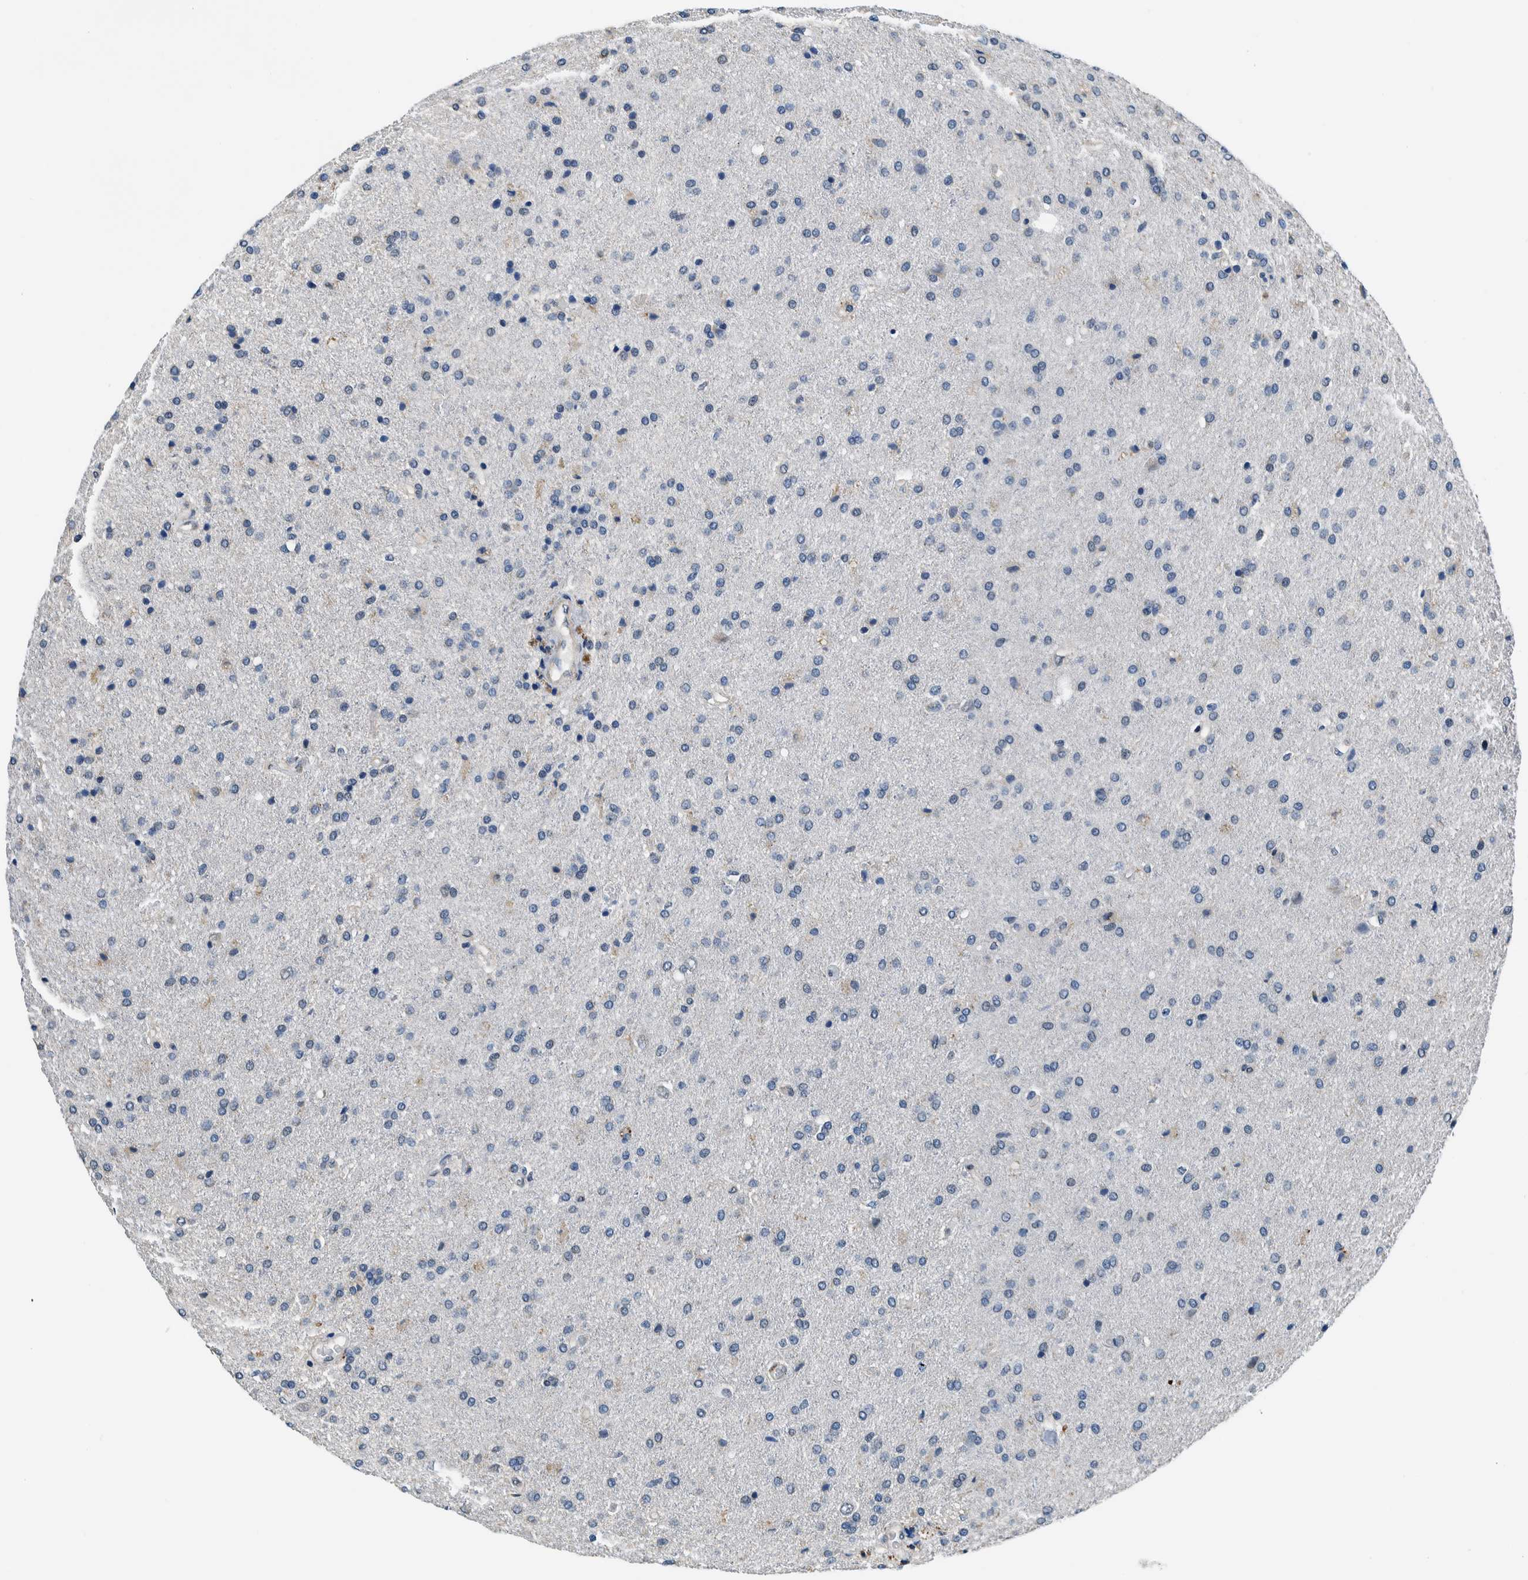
{"staining": {"intensity": "negative", "quantity": "none", "location": "none"}, "tissue": "glioma", "cell_type": "Tumor cells", "image_type": "cancer", "snomed": [{"axis": "morphology", "description": "Glioma, malignant, High grade"}, {"axis": "topography", "description": "Brain"}], "caption": "This image is of glioma stained with immunohistochemistry to label a protein in brown with the nuclei are counter-stained blue. There is no staining in tumor cells.", "gene": "NIBAN2", "patient": {"sex": "male", "age": 72}}